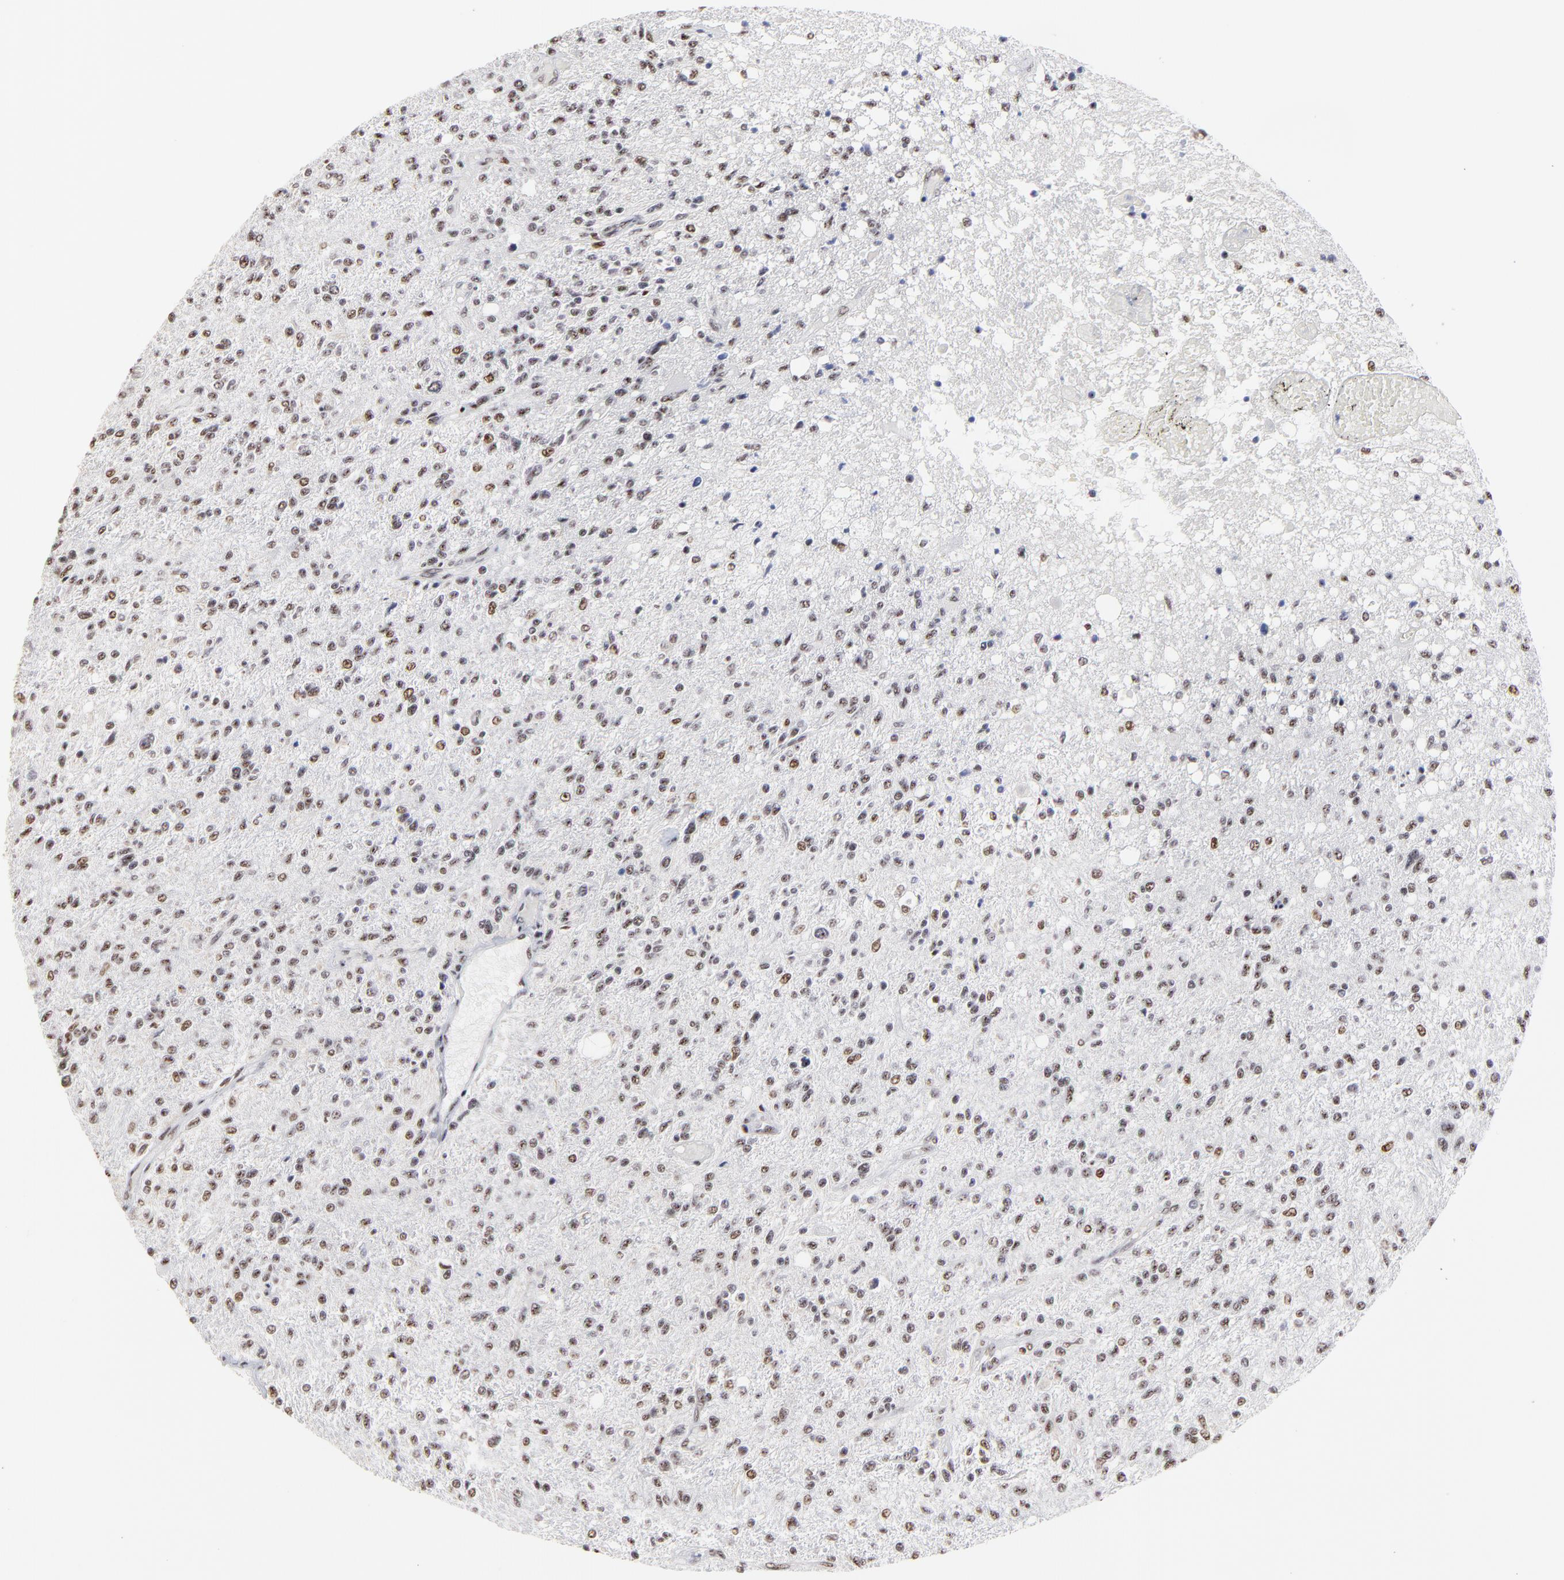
{"staining": {"intensity": "weak", "quantity": ">75%", "location": "nuclear"}, "tissue": "glioma", "cell_type": "Tumor cells", "image_type": "cancer", "snomed": [{"axis": "morphology", "description": "Glioma, malignant, High grade"}, {"axis": "topography", "description": "Cerebral cortex"}], "caption": "A brown stain labels weak nuclear positivity of a protein in human glioma tumor cells. Immunohistochemistry stains the protein in brown and the nuclei are stained blue.", "gene": "MBD4", "patient": {"sex": "male", "age": 76}}